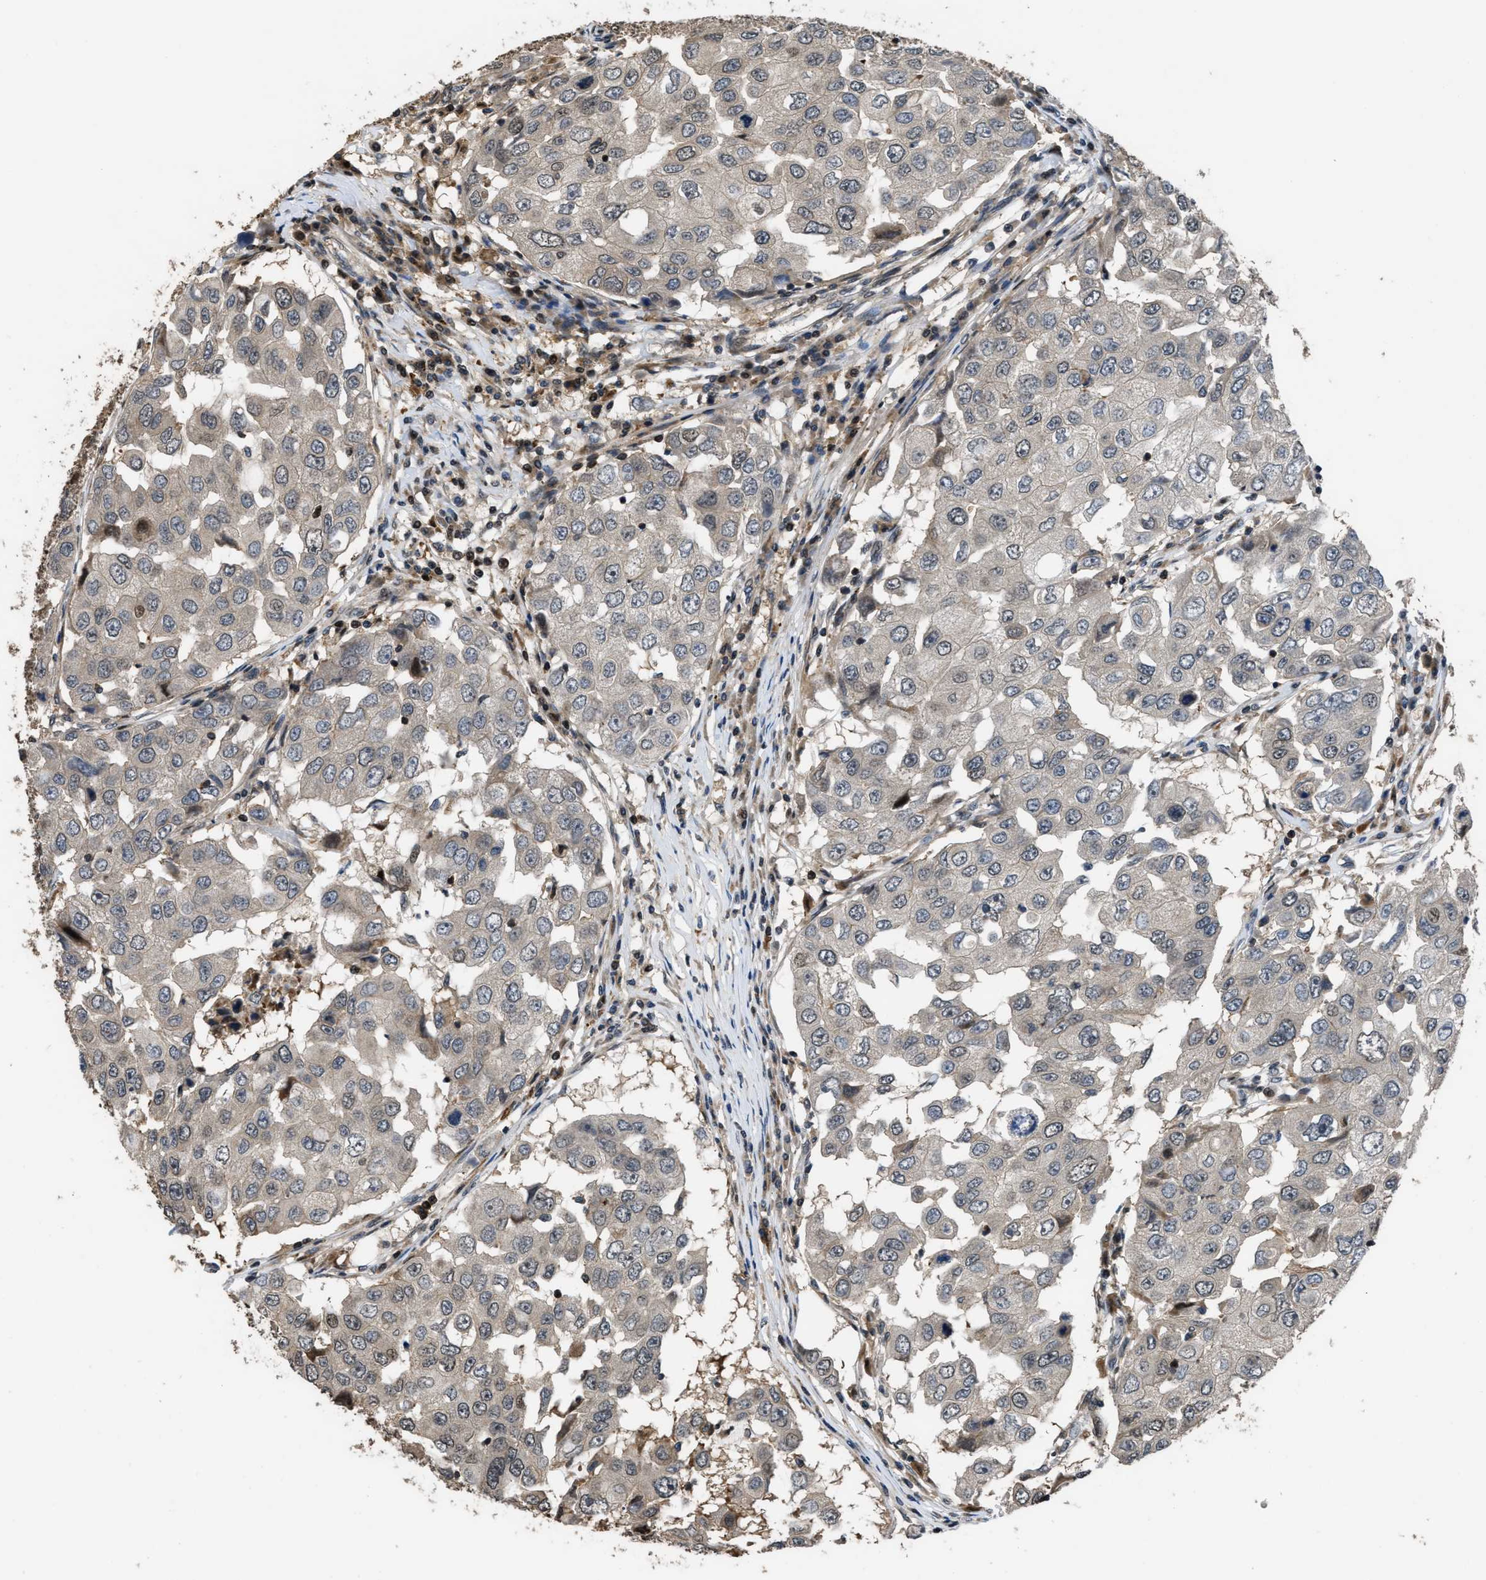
{"staining": {"intensity": "weak", "quantity": ">75%", "location": "cytoplasmic/membranous,nuclear"}, "tissue": "breast cancer", "cell_type": "Tumor cells", "image_type": "cancer", "snomed": [{"axis": "morphology", "description": "Duct carcinoma"}, {"axis": "topography", "description": "Breast"}], "caption": "Immunohistochemistry of breast invasive ductal carcinoma exhibits low levels of weak cytoplasmic/membranous and nuclear positivity in about >75% of tumor cells. The staining was performed using DAB, with brown indicating positive protein expression. Nuclei are stained blue with hematoxylin.", "gene": "CTBS", "patient": {"sex": "female", "age": 27}}